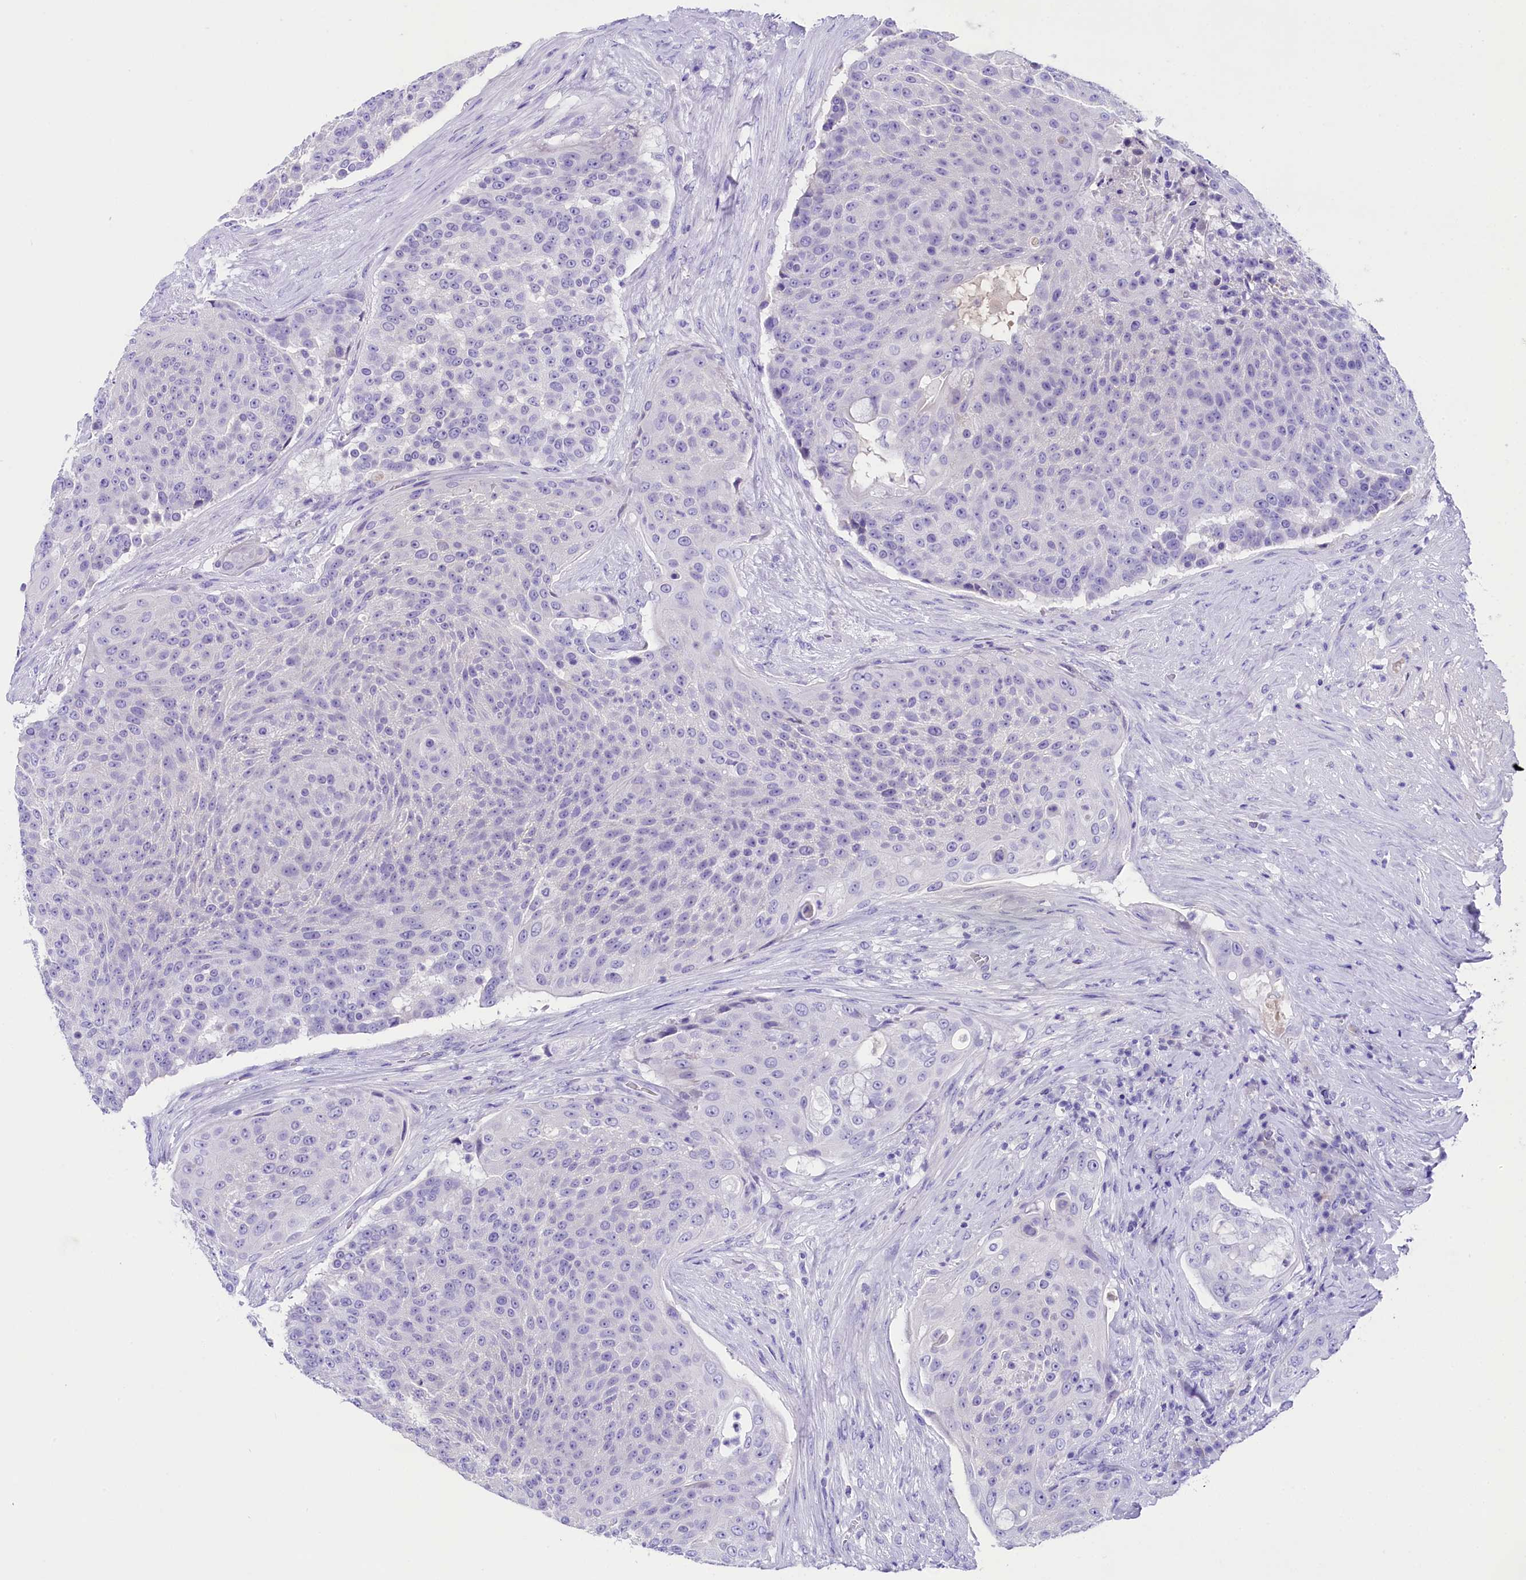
{"staining": {"intensity": "negative", "quantity": "none", "location": "none"}, "tissue": "urothelial cancer", "cell_type": "Tumor cells", "image_type": "cancer", "snomed": [{"axis": "morphology", "description": "Urothelial carcinoma, High grade"}, {"axis": "topography", "description": "Urinary bladder"}], "caption": "High power microscopy image of an immunohistochemistry (IHC) histopathology image of urothelial cancer, revealing no significant expression in tumor cells.", "gene": "SKIDA1", "patient": {"sex": "female", "age": 63}}